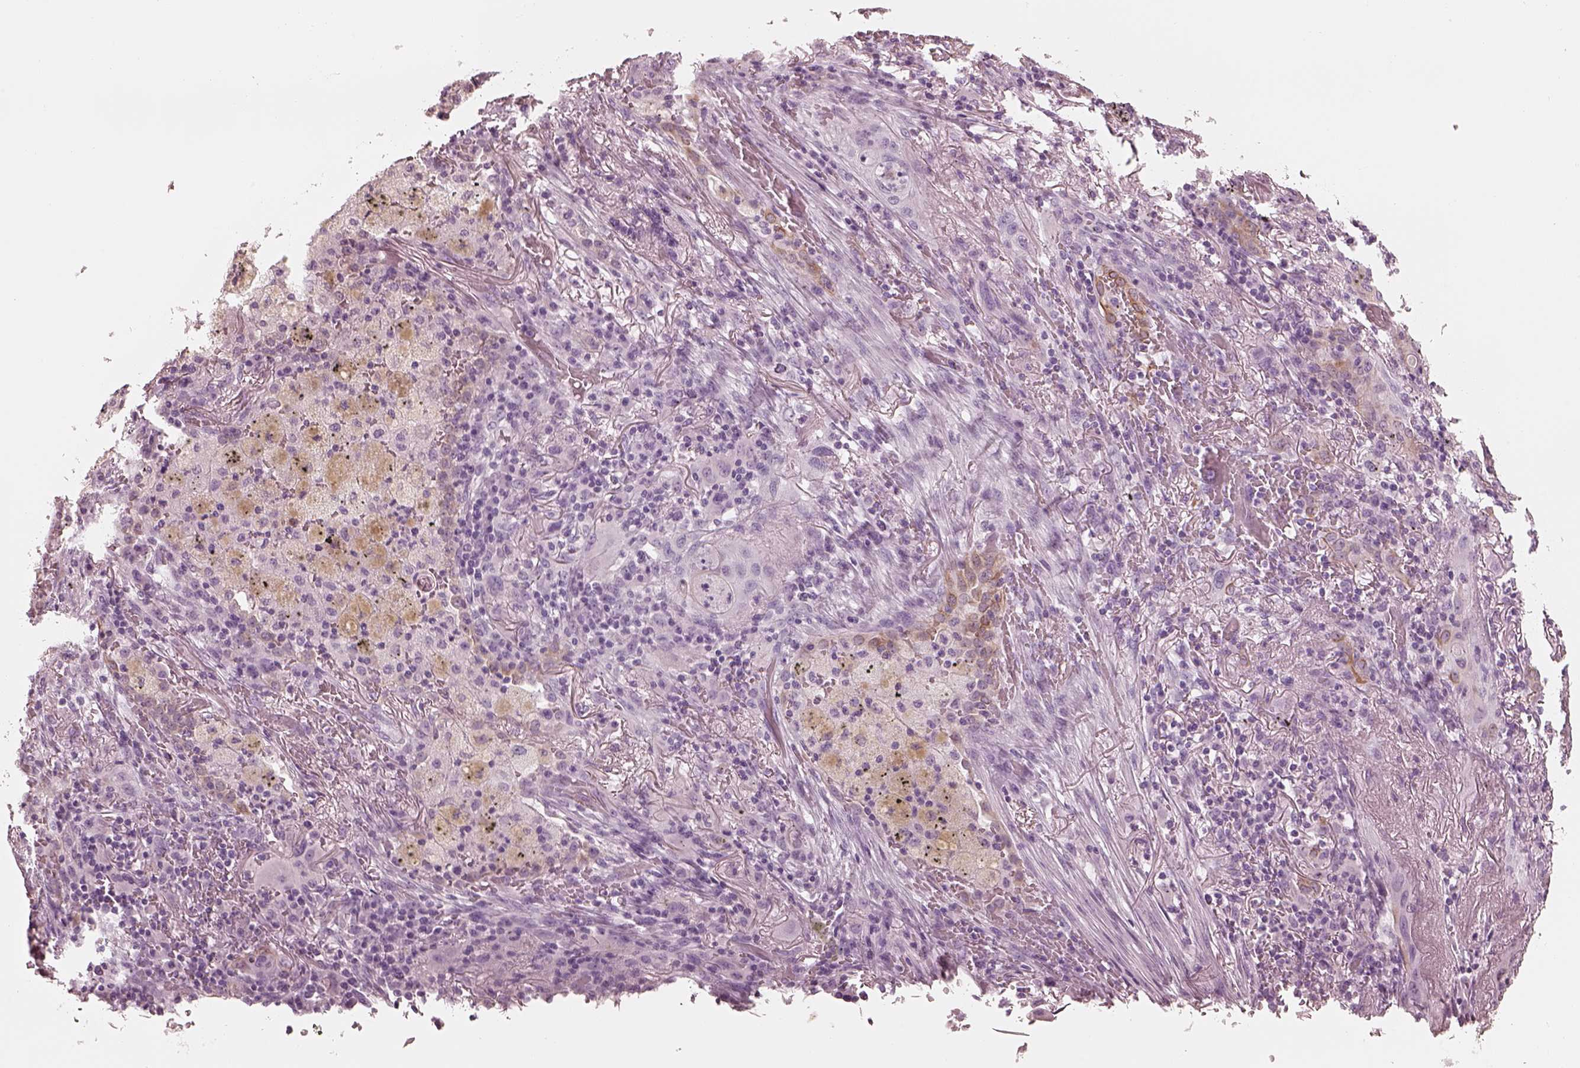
{"staining": {"intensity": "negative", "quantity": "none", "location": "none"}, "tissue": "lung cancer", "cell_type": "Tumor cells", "image_type": "cancer", "snomed": [{"axis": "morphology", "description": "Squamous cell carcinoma, NOS"}, {"axis": "topography", "description": "Lung"}], "caption": "A micrograph of human squamous cell carcinoma (lung) is negative for staining in tumor cells.", "gene": "PON3", "patient": {"sex": "female", "age": 47}}